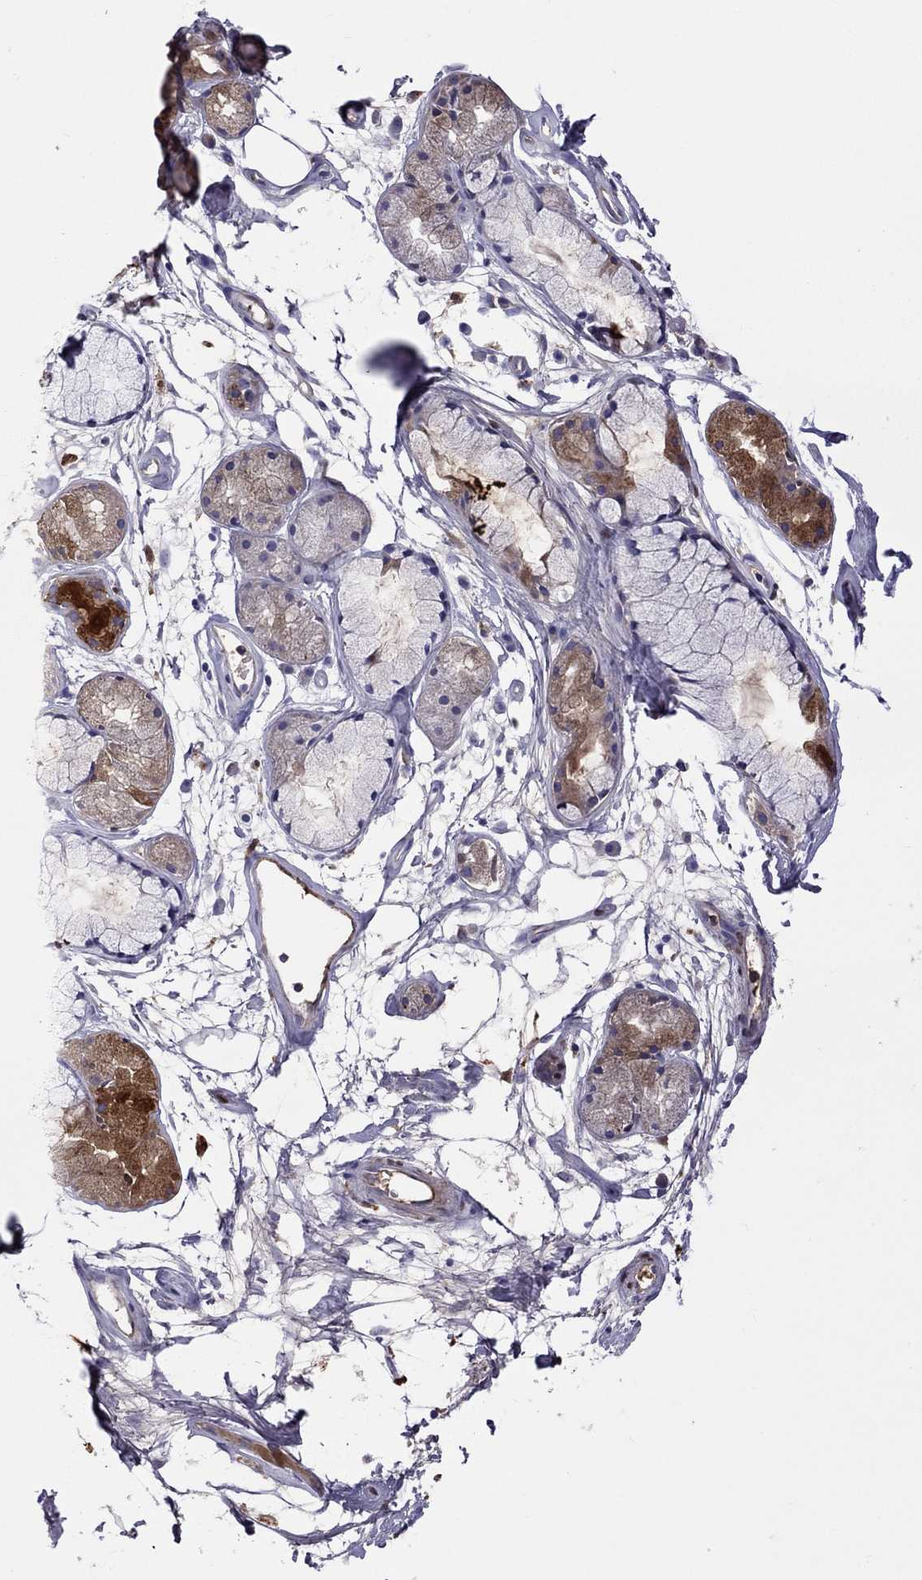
{"staining": {"intensity": "negative", "quantity": "none", "location": "none"}, "tissue": "soft tissue", "cell_type": "Chondrocytes", "image_type": "normal", "snomed": [{"axis": "morphology", "description": "Normal tissue, NOS"}, {"axis": "morphology", "description": "Squamous cell carcinoma, NOS"}, {"axis": "topography", "description": "Cartilage tissue"}, {"axis": "topography", "description": "Lung"}], "caption": "Immunohistochemistry histopathology image of benign human soft tissue stained for a protein (brown), which exhibits no positivity in chondrocytes. (Brightfield microscopy of DAB IHC at high magnification).", "gene": "SERPINA3", "patient": {"sex": "male", "age": 66}}